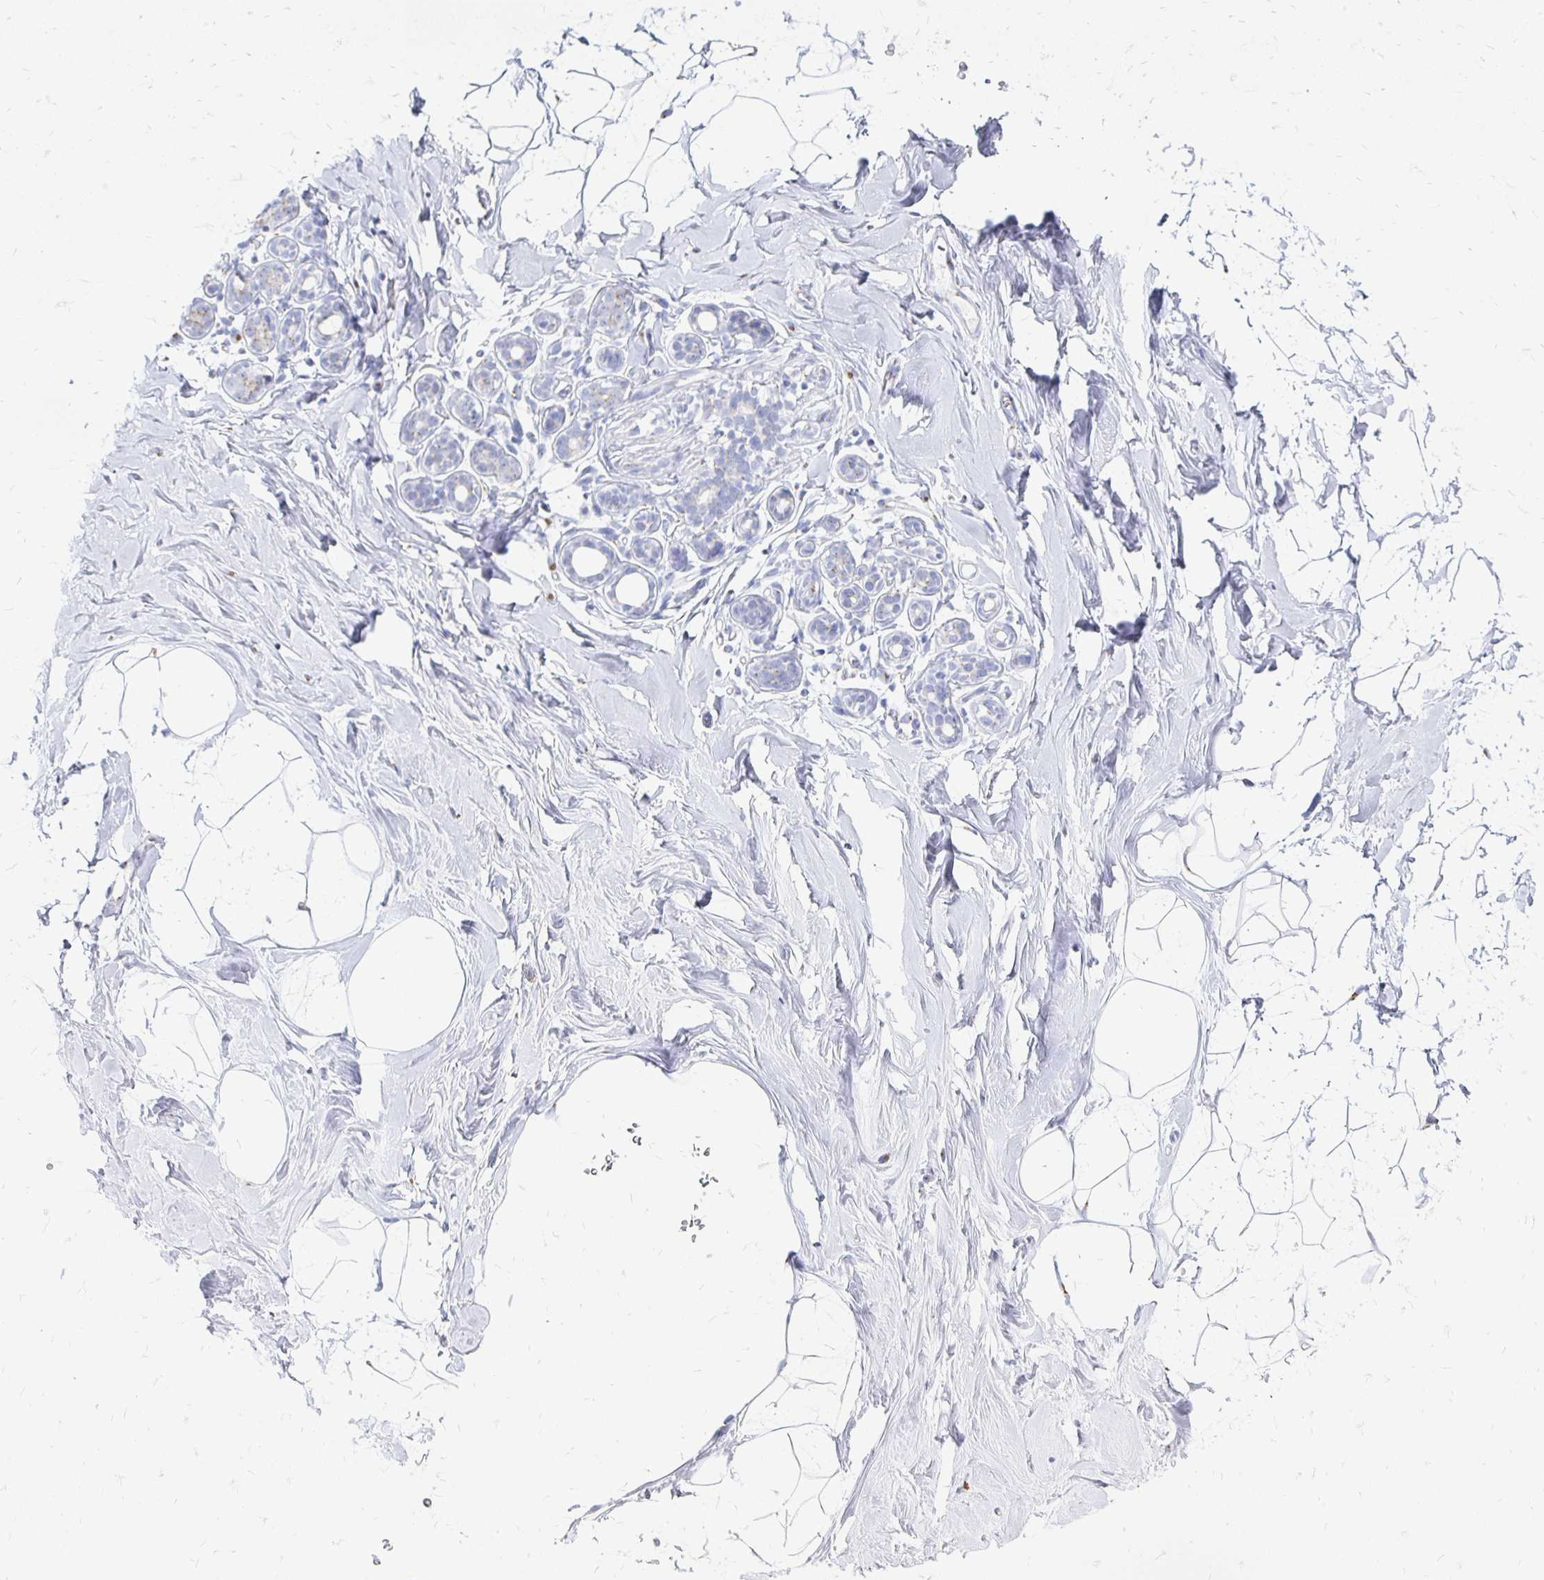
{"staining": {"intensity": "negative", "quantity": "none", "location": "none"}, "tissue": "breast", "cell_type": "Adipocytes", "image_type": "normal", "snomed": [{"axis": "morphology", "description": "Normal tissue, NOS"}, {"axis": "topography", "description": "Breast"}], "caption": "Immunohistochemical staining of benign human breast exhibits no significant staining in adipocytes. (Stains: DAB (3,3'-diaminobenzidine) immunohistochemistry (IHC) with hematoxylin counter stain, Microscopy: brightfield microscopy at high magnification).", "gene": "PAGE4", "patient": {"sex": "female", "age": 32}}